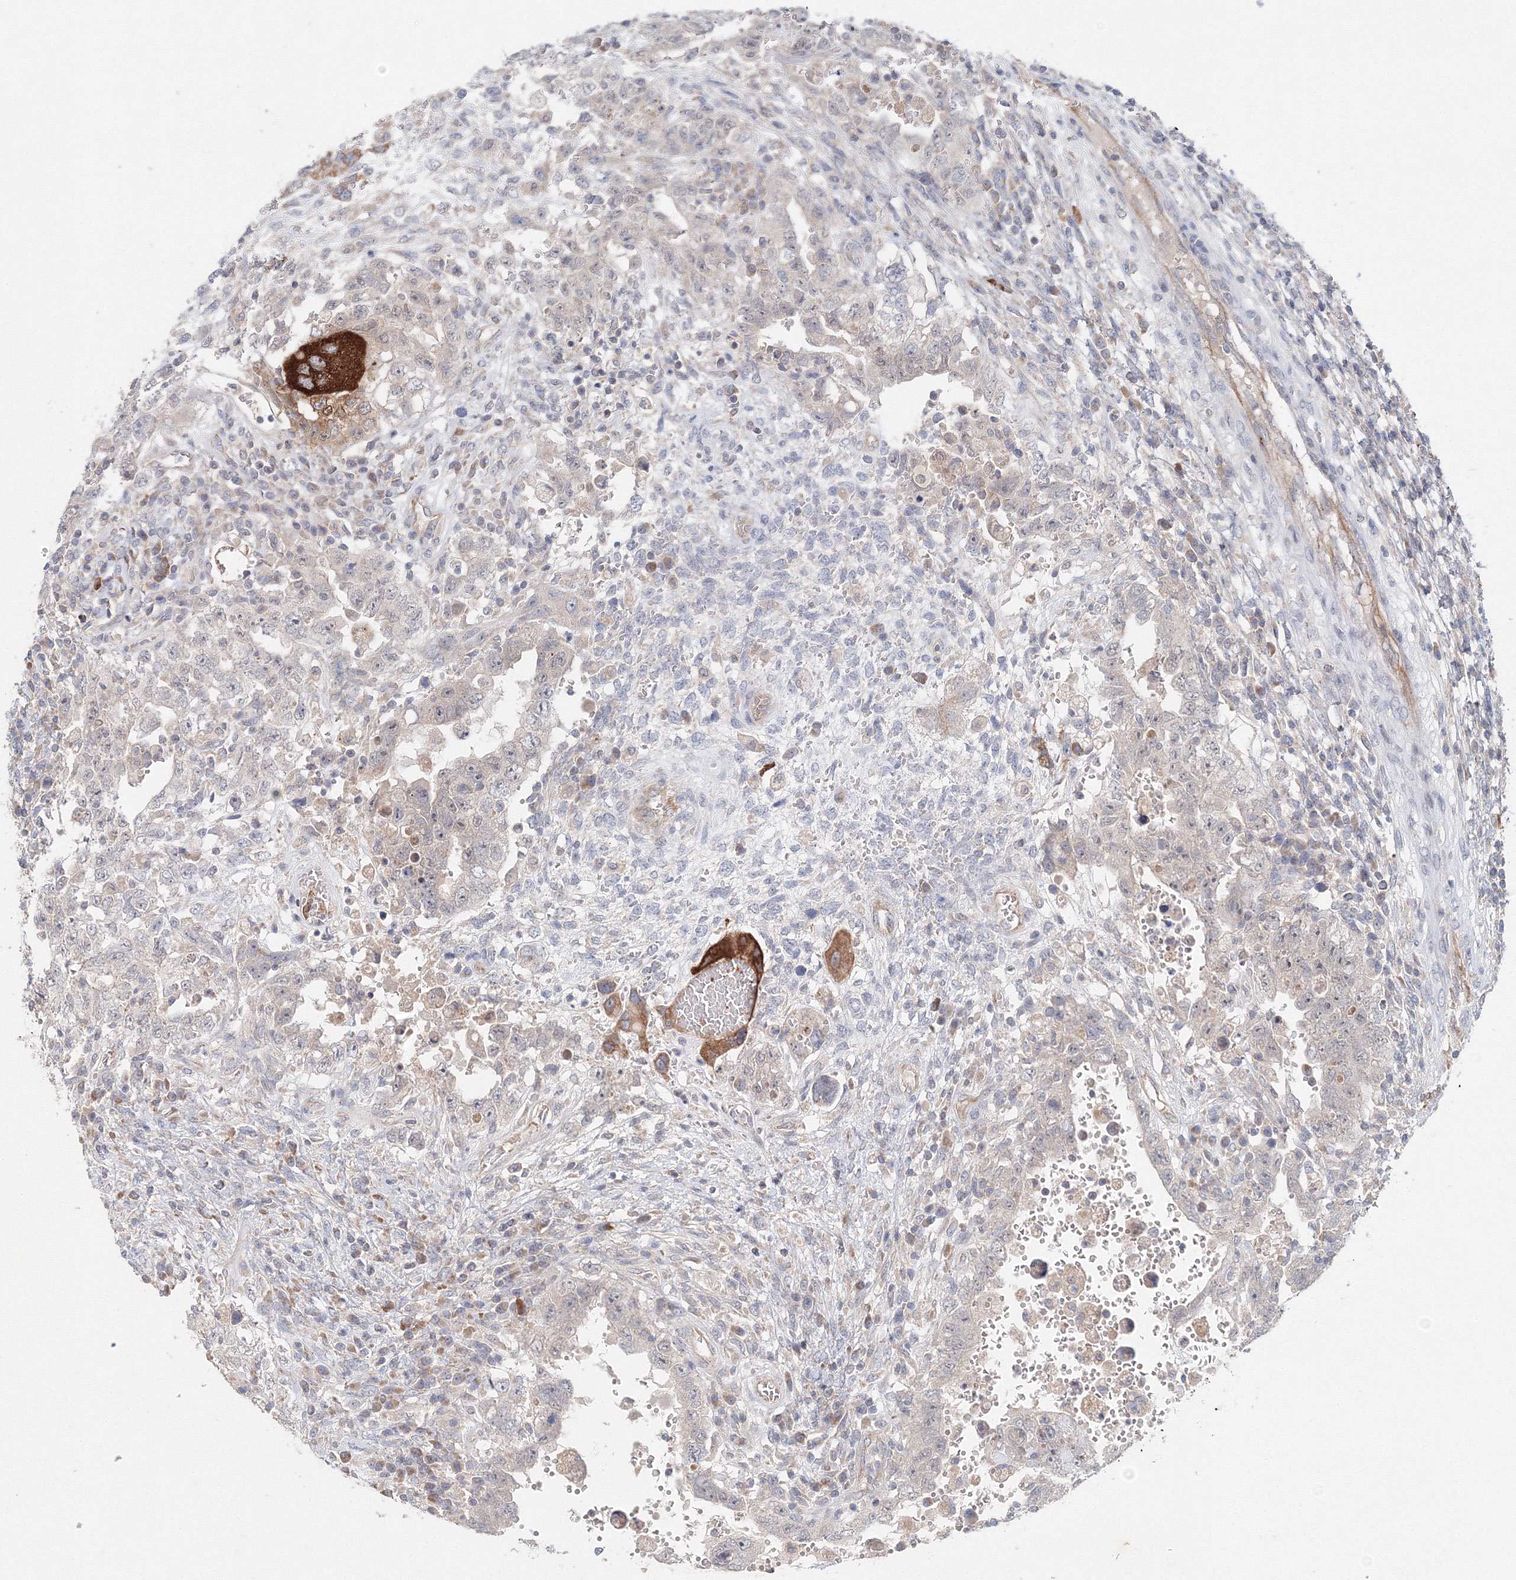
{"staining": {"intensity": "moderate", "quantity": "<25%", "location": "cytoplasmic/membranous"}, "tissue": "testis cancer", "cell_type": "Tumor cells", "image_type": "cancer", "snomed": [{"axis": "morphology", "description": "Carcinoma, Embryonal, NOS"}, {"axis": "topography", "description": "Testis"}], "caption": "Immunohistochemical staining of human testis cancer shows low levels of moderate cytoplasmic/membranous protein staining in approximately <25% of tumor cells.", "gene": "WDR49", "patient": {"sex": "male", "age": 26}}